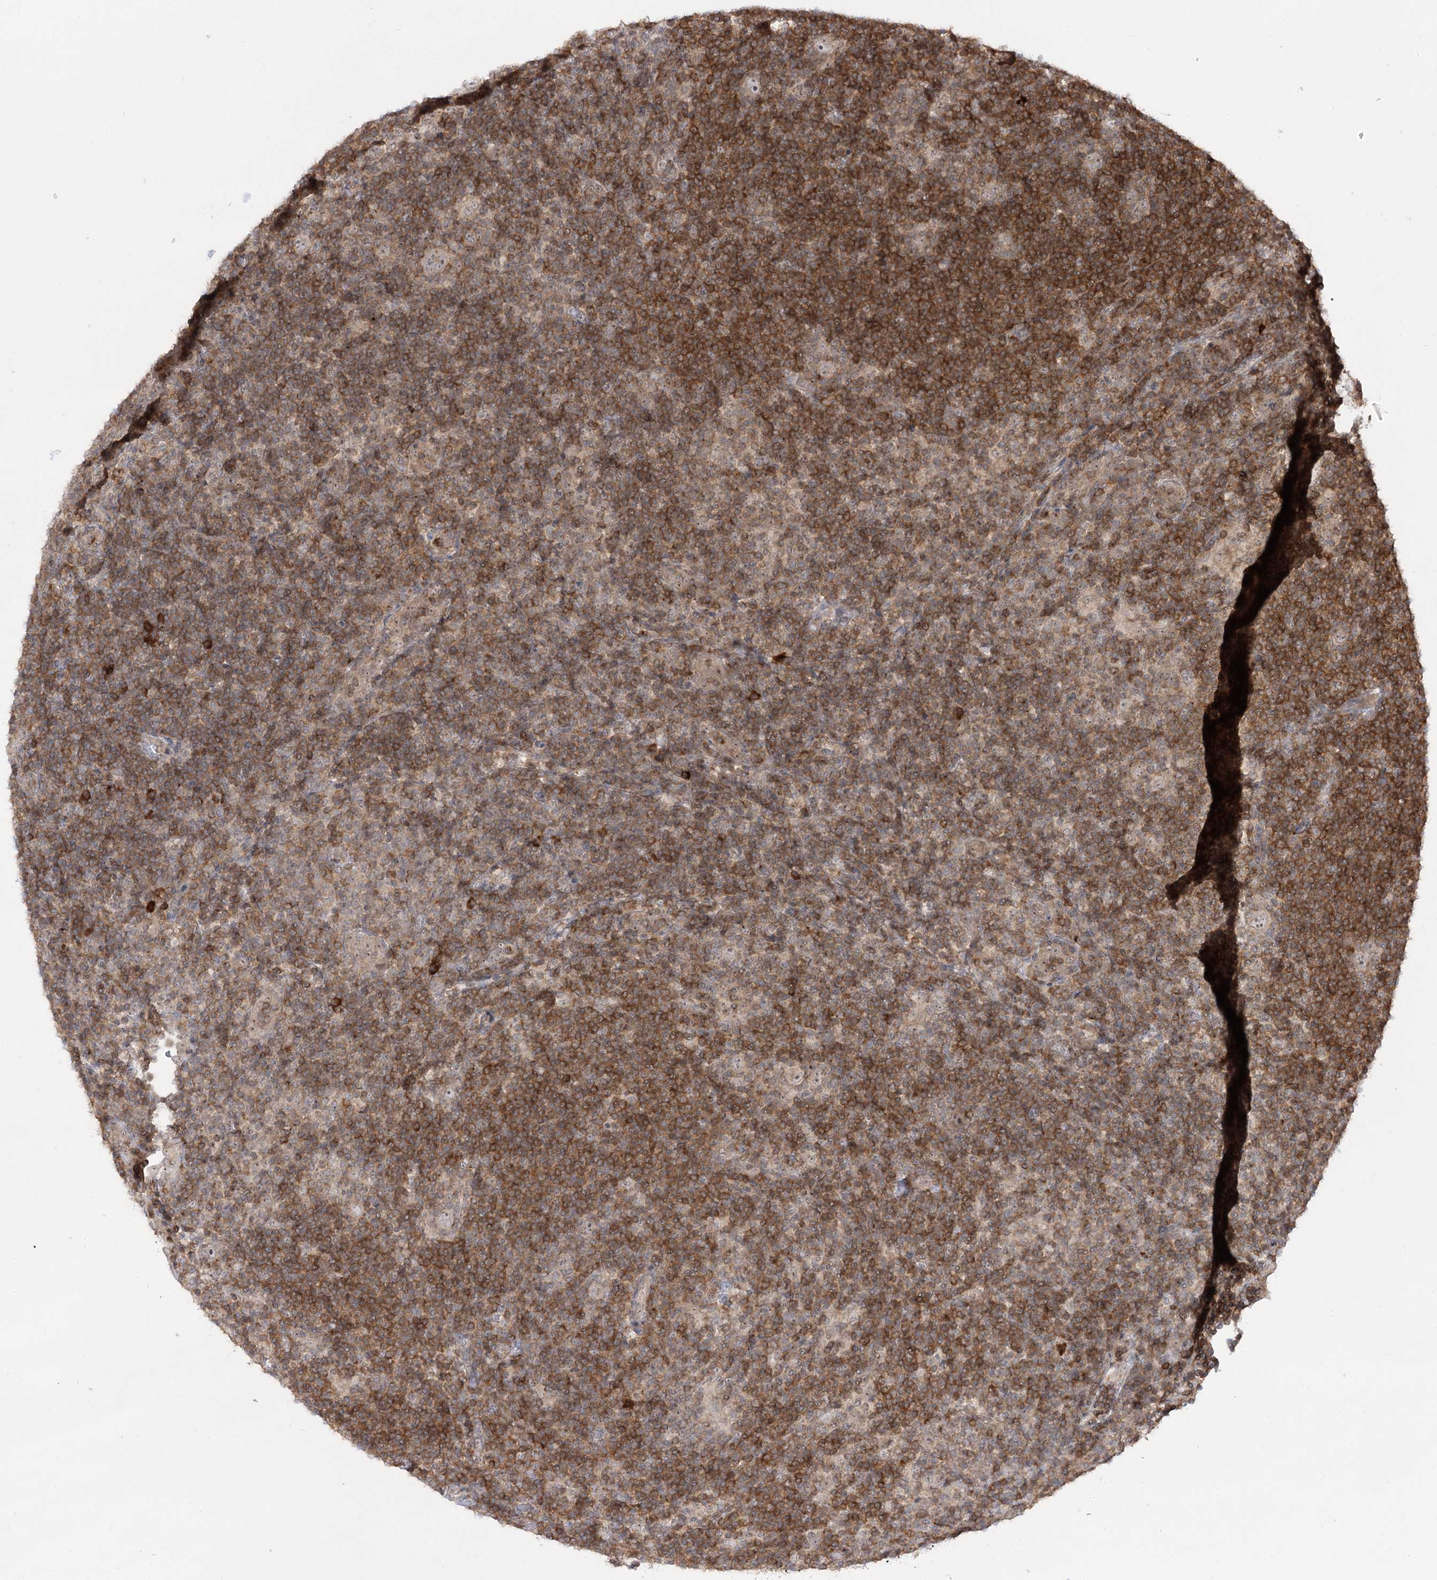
{"staining": {"intensity": "weak", "quantity": "25%-75%", "location": "cytoplasmic/membranous"}, "tissue": "lymphoma", "cell_type": "Tumor cells", "image_type": "cancer", "snomed": [{"axis": "morphology", "description": "Hodgkin's disease, NOS"}, {"axis": "topography", "description": "Lymph node"}], "caption": "Hodgkin's disease stained with a protein marker reveals weak staining in tumor cells.", "gene": "SYTL1", "patient": {"sex": "female", "age": 57}}